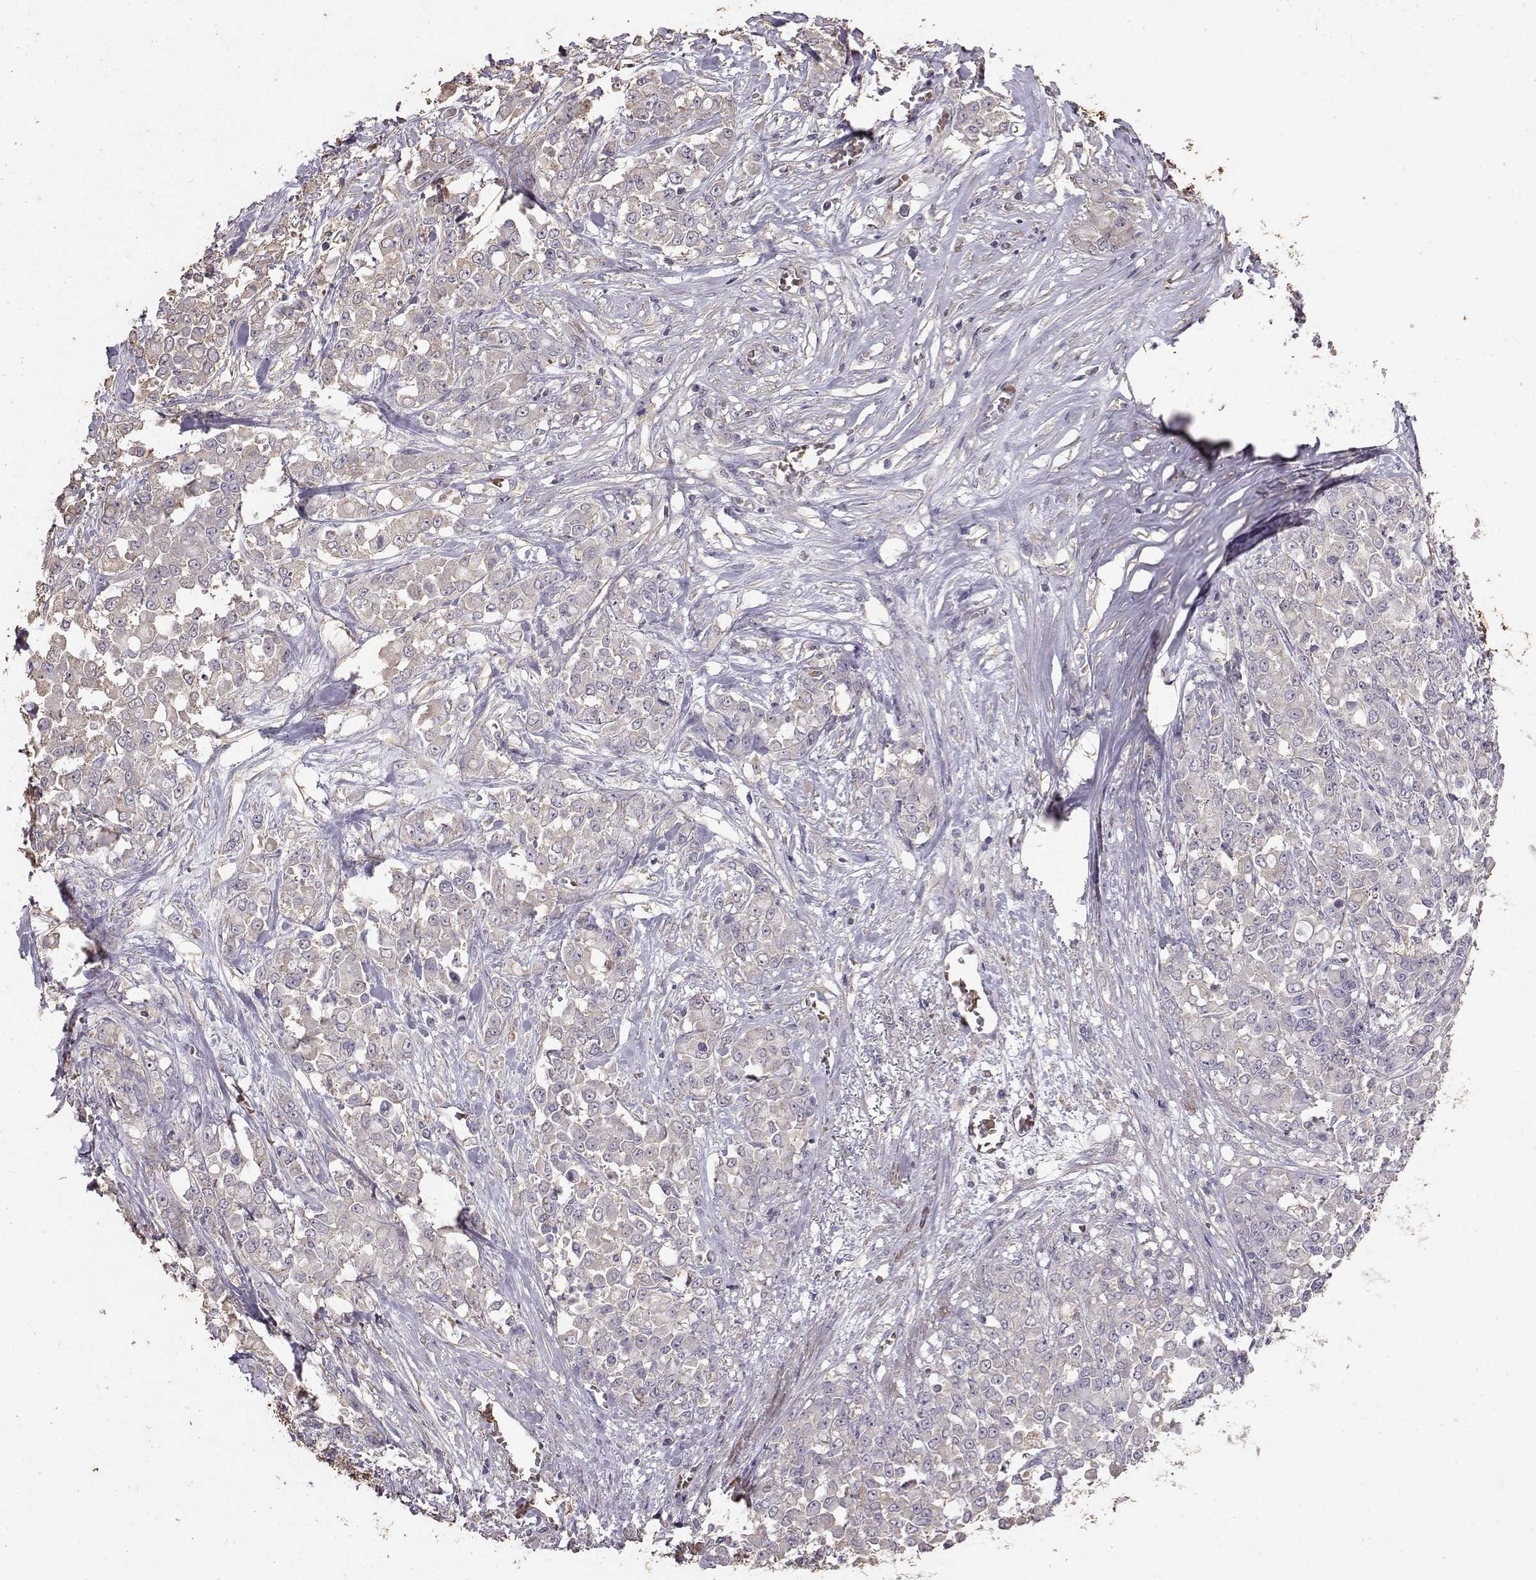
{"staining": {"intensity": "weak", "quantity": "25%-75%", "location": "cytoplasmic/membranous"}, "tissue": "stomach cancer", "cell_type": "Tumor cells", "image_type": "cancer", "snomed": [{"axis": "morphology", "description": "Adenocarcinoma, NOS"}, {"axis": "topography", "description": "Stomach"}], "caption": "Protein expression analysis of human stomach adenocarcinoma reveals weak cytoplasmic/membranous staining in about 25%-75% of tumor cells. Nuclei are stained in blue.", "gene": "RD3", "patient": {"sex": "female", "age": 76}}